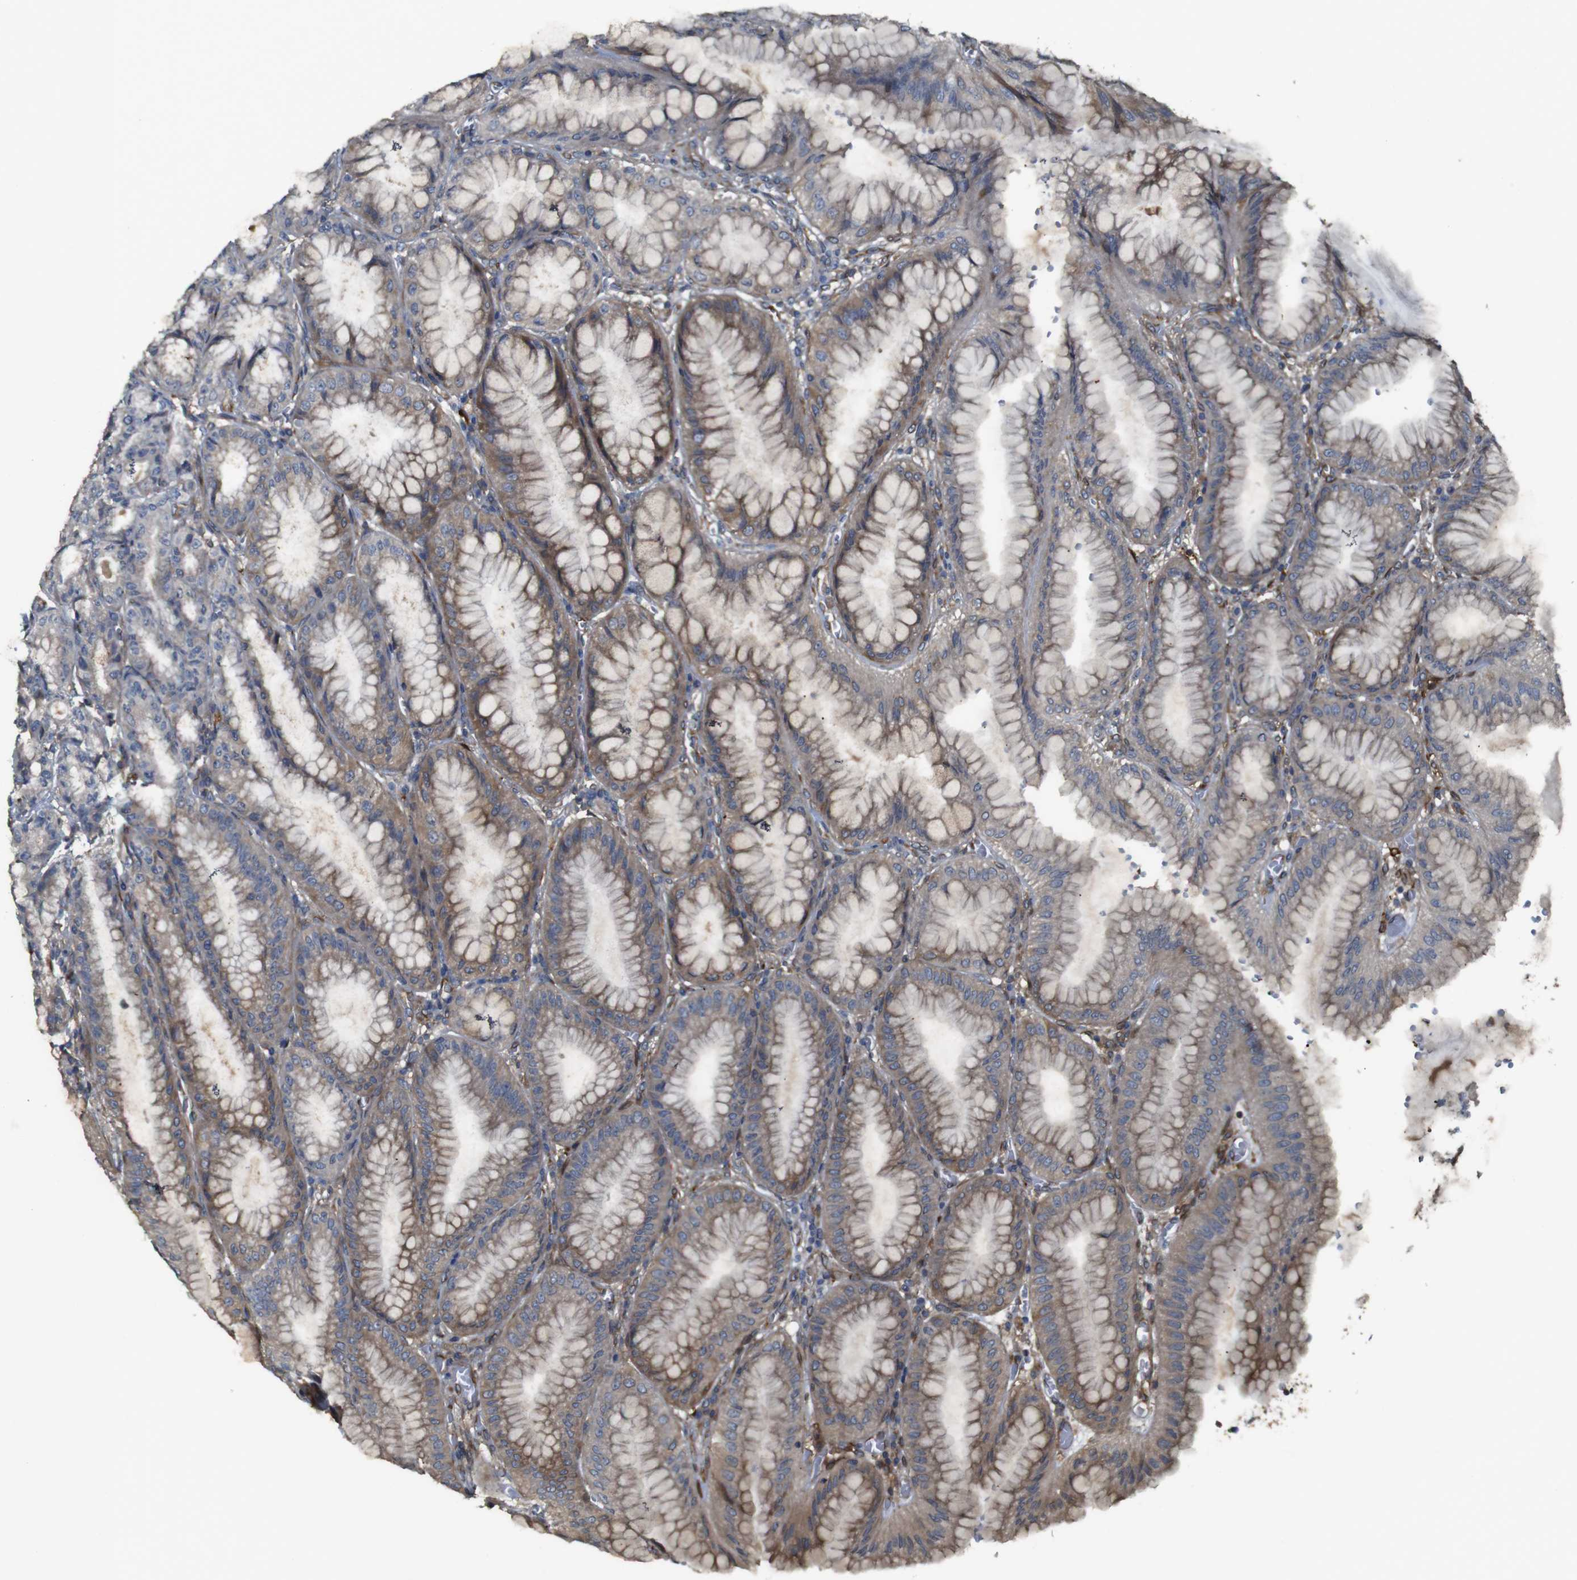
{"staining": {"intensity": "strong", "quantity": "25%-75%", "location": "cytoplasmic/membranous"}, "tissue": "stomach", "cell_type": "Glandular cells", "image_type": "normal", "snomed": [{"axis": "morphology", "description": "Normal tissue, NOS"}, {"axis": "topography", "description": "Stomach, lower"}], "caption": "IHC (DAB) staining of normal stomach exhibits strong cytoplasmic/membranous protein staining in approximately 25%-75% of glandular cells. Nuclei are stained in blue.", "gene": "PCOLCE2", "patient": {"sex": "male", "age": 71}}